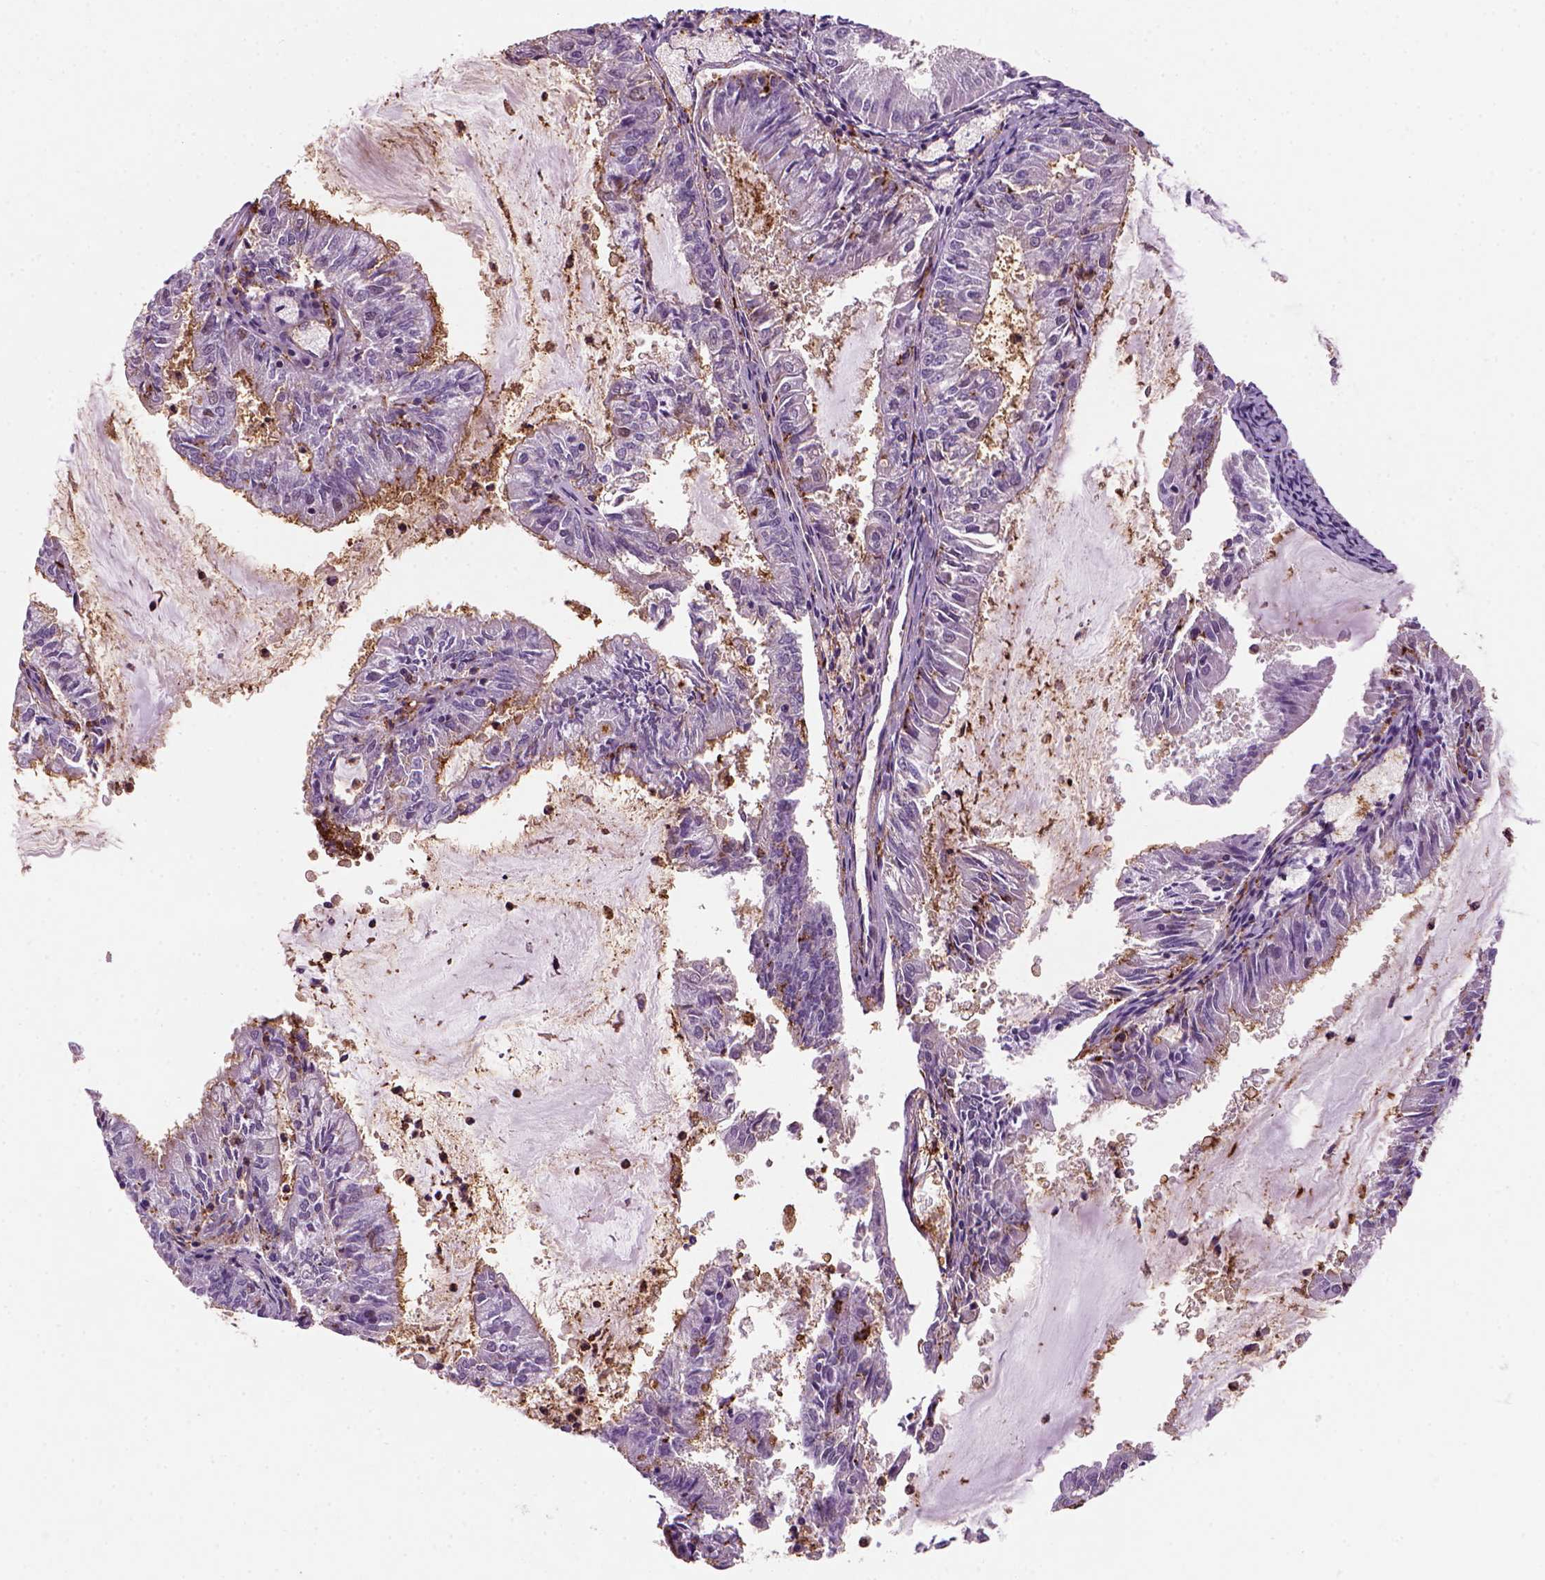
{"staining": {"intensity": "negative", "quantity": "none", "location": "none"}, "tissue": "endometrial cancer", "cell_type": "Tumor cells", "image_type": "cancer", "snomed": [{"axis": "morphology", "description": "Adenocarcinoma, NOS"}, {"axis": "topography", "description": "Endometrium"}], "caption": "Protein analysis of endometrial cancer reveals no significant positivity in tumor cells.", "gene": "MARCKS", "patient": {"sex": "female", "age": 57}}